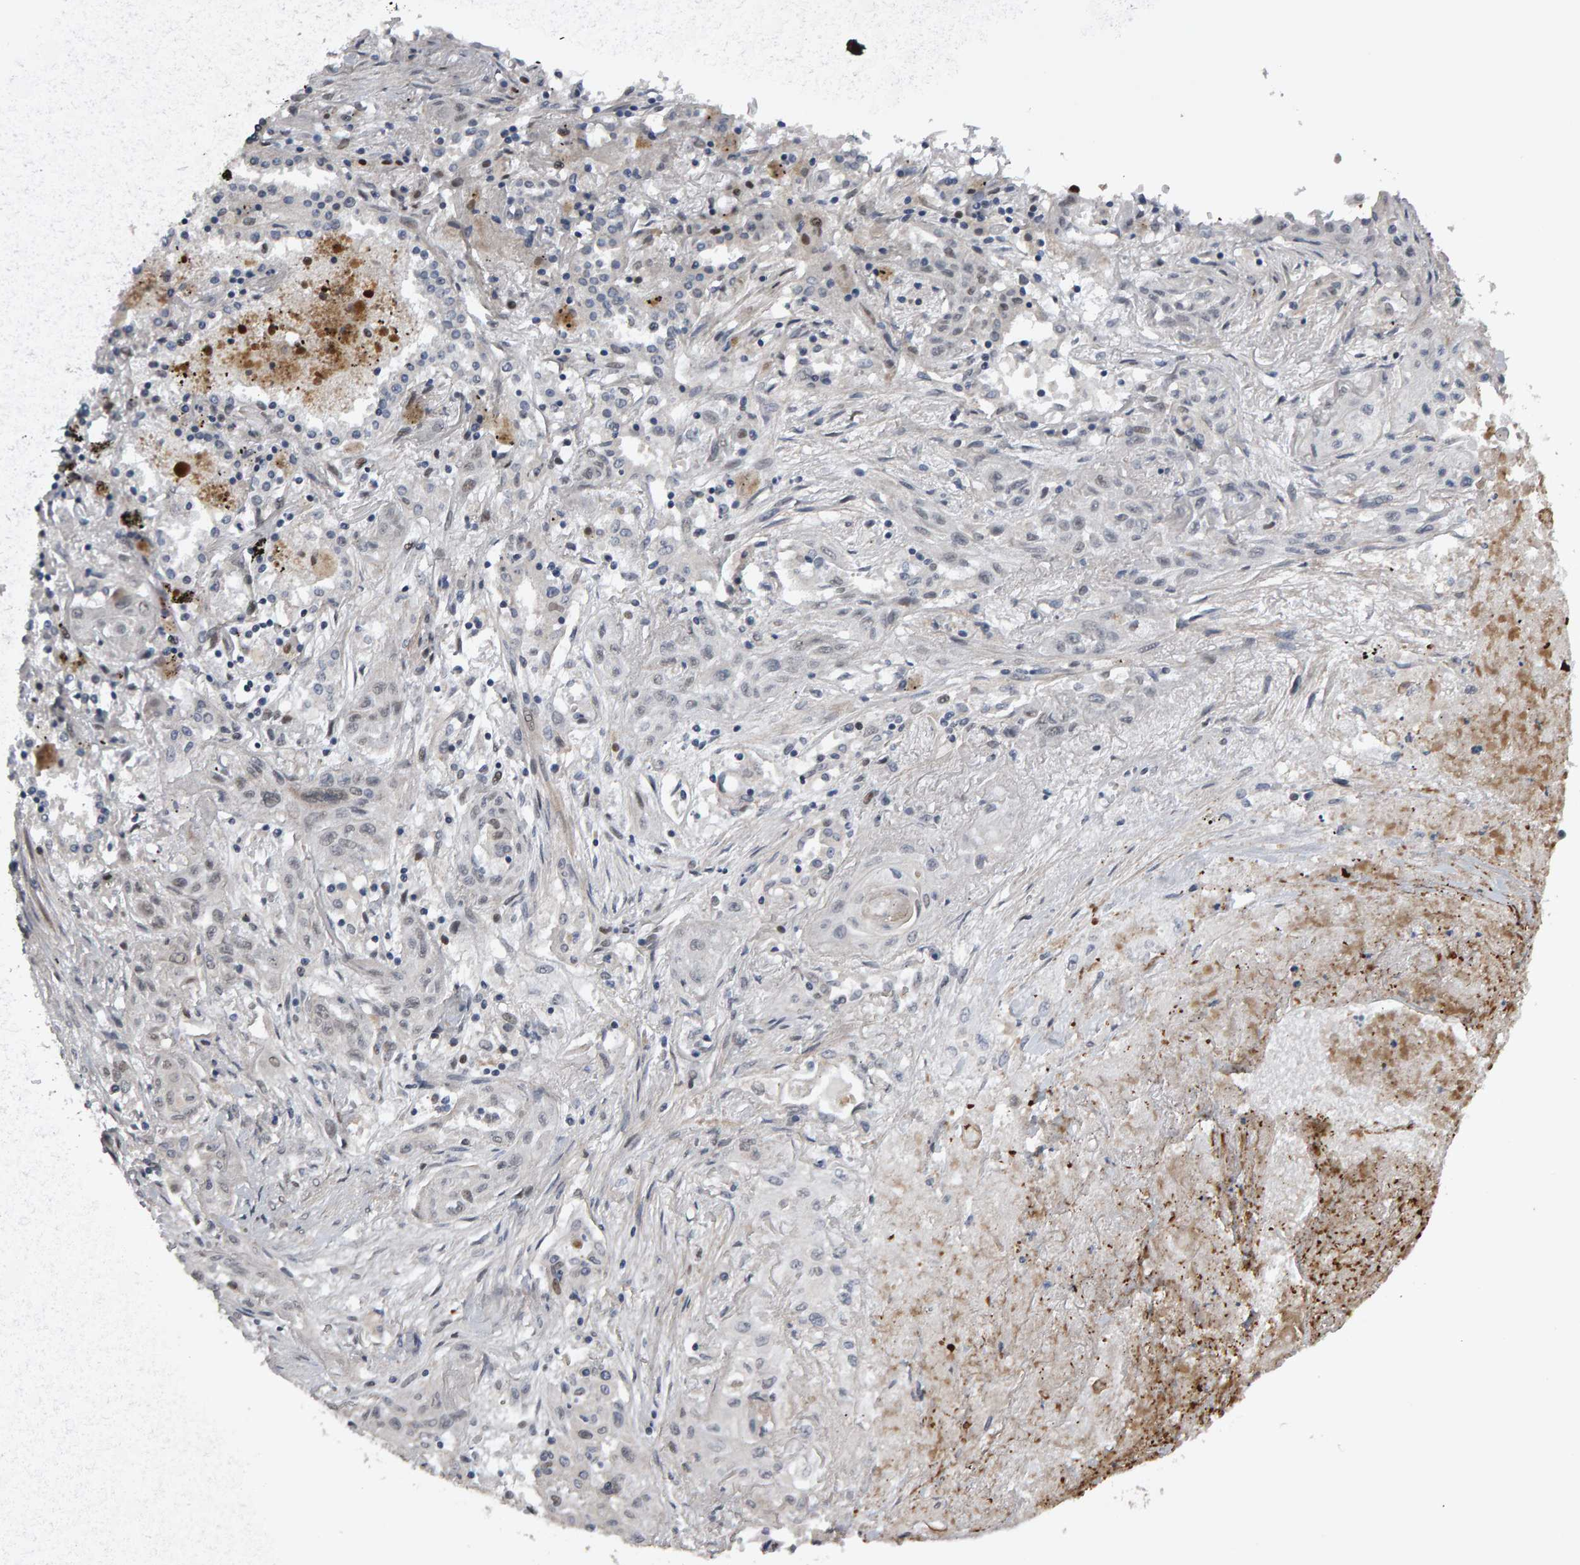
{"staining": {"intensity": "weak", "quantity": "<25%", "location": "nuclear"}, "tissue": "lung cancer", "cell_type": "Tumor cells", "image_type": "cancer", "snomed": [{"axis": "morphology", "description": "Squamous cell carcinoma, NOS"}, {"axis": "topography", "description": "Lung"}], "caption": "A histopathology image of lung cancer (squamous cell carcinoma) stained for a protein demonstrates no brown staining in tumor cells.", "gene": "IPO8", "patient": {"sex": "female", "age": 47}}